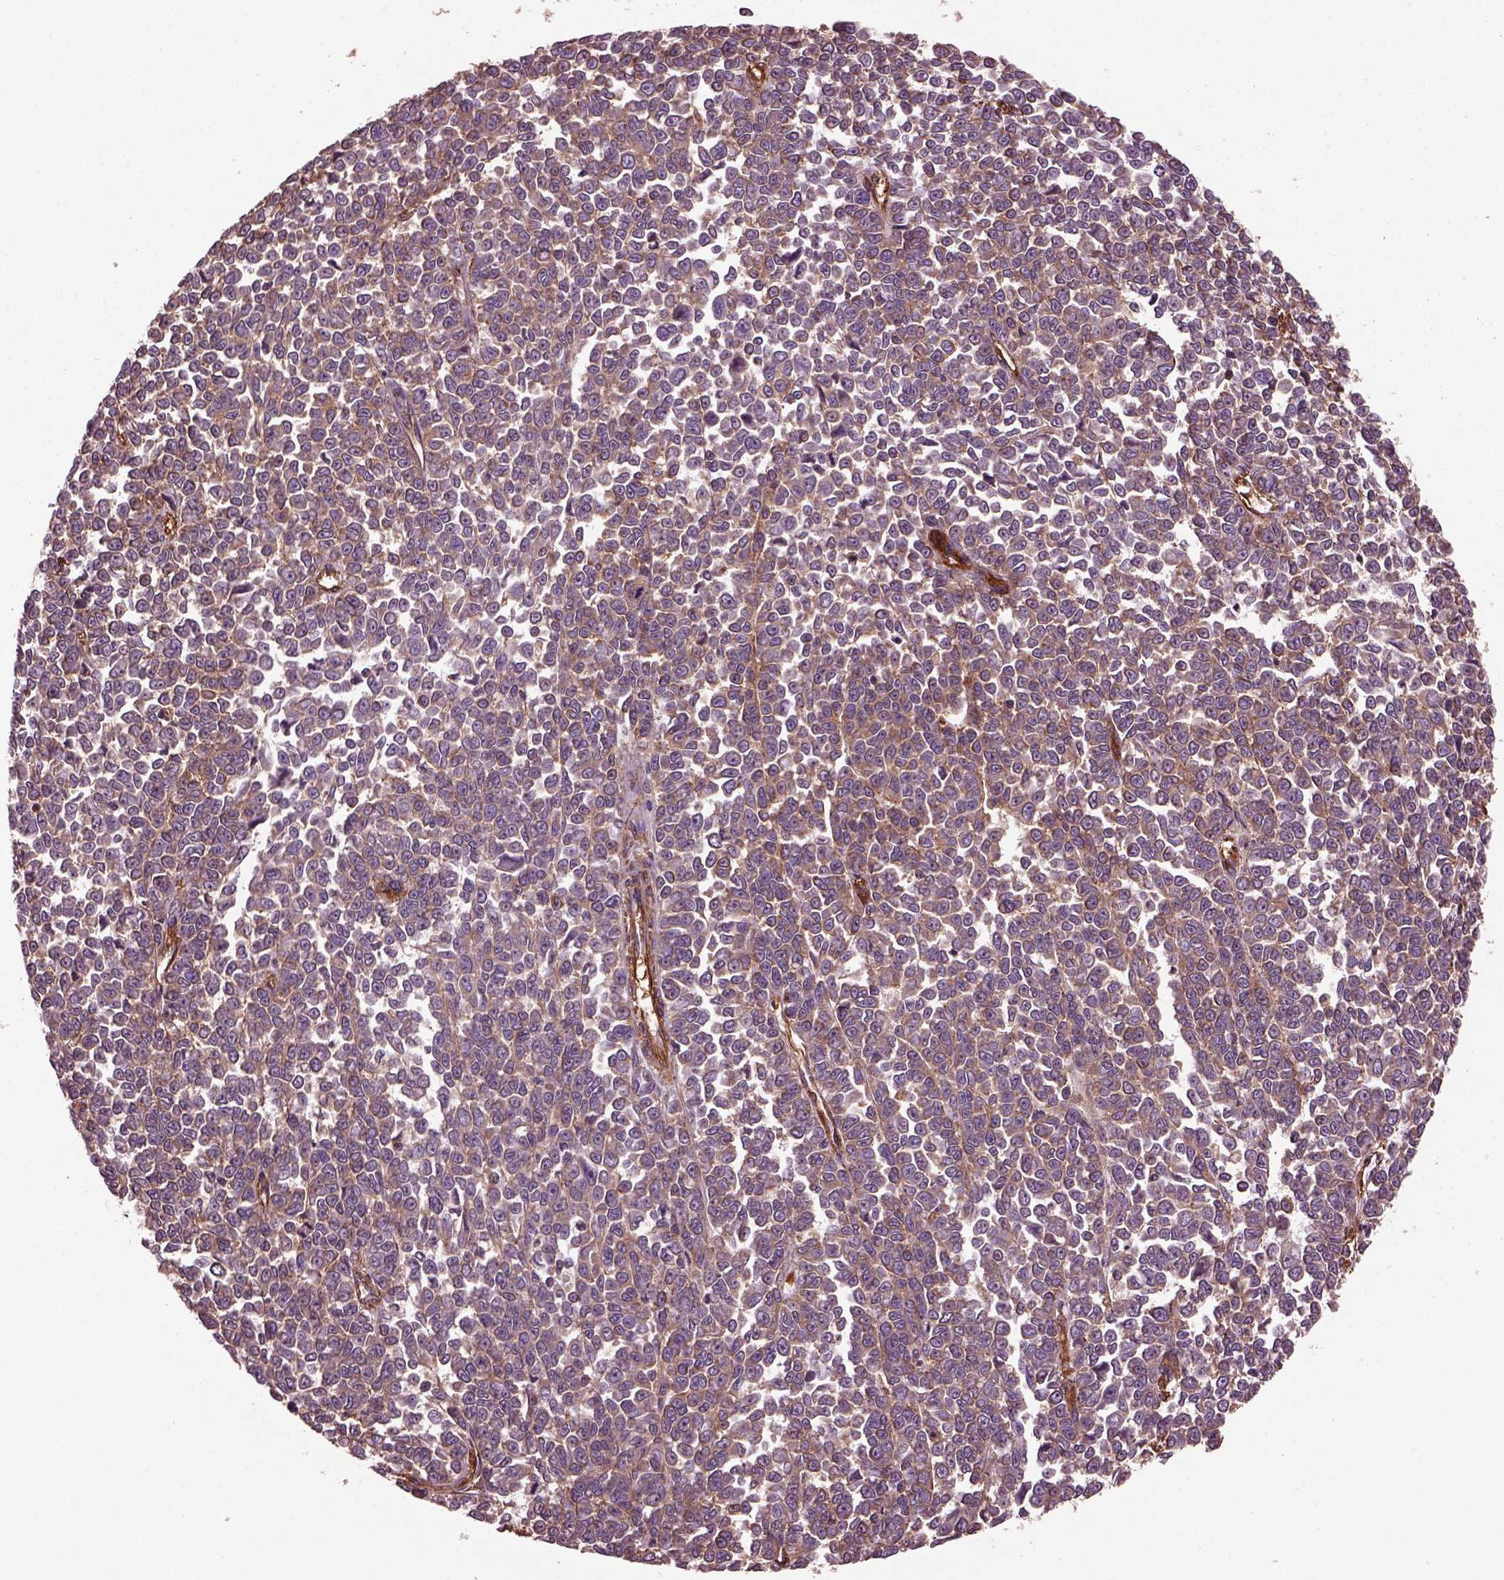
{"staining": {"intensity": "moderate", "quantity": ">75%", "location": "cytoplasmic/membranous"}, "tissue": "melanoma", "cell_type": "Tumor cells", "image_type": "cancer", "snomed": [{"axis": "morphology", "description": "Malignant melanoma, NOS"}, {"axis": "topography", "description": "Skin"}], "caption": "Moderate cytoplasmic/membranous expression for a protein is appreciated in about >75% of tumor cells of melanoma using IHC.", "gene": "MYL6", "patient": {"sex": "female", "age": 95}}